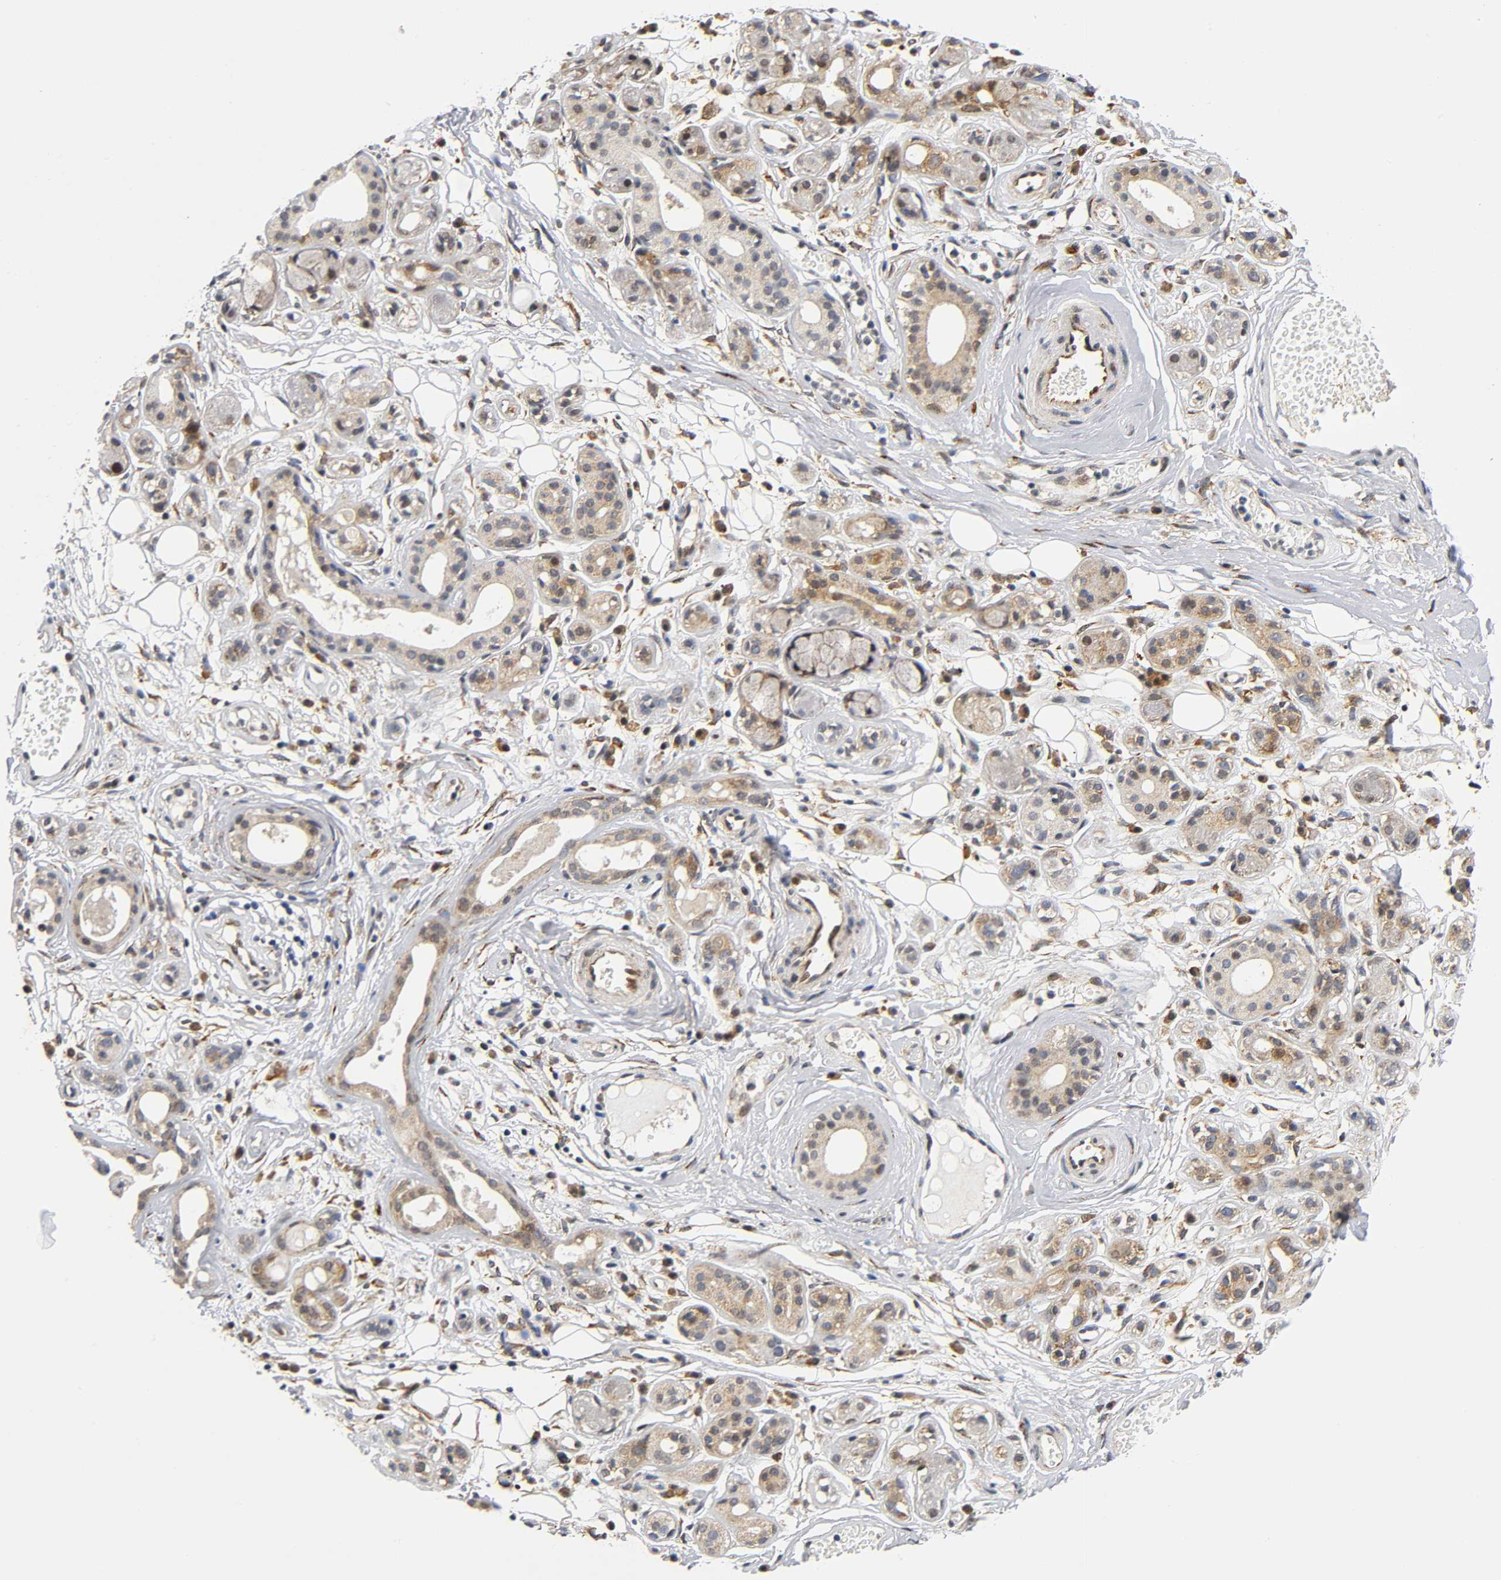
{"staining": {"intensity": "moderate", "quantity": ">75%", "location": "cytoplasmic/membranous"}, "tissue": "salivary gland", "cell_type": "Glandular cells", "image_type": "normal", "snomed": [{"axis": "morphology", "description": "Normal tissue, NOS"}, {"axis": "topography", "description": "Salivary gland"}], "caption": "Salivary gland stained for a protein (brown) demonstrates moderate cytoplasmic/membranous positive positivity in about >75% of glandular cells.", "gene": "SOS2", "patient": {"sex": "male", "age": 54}}